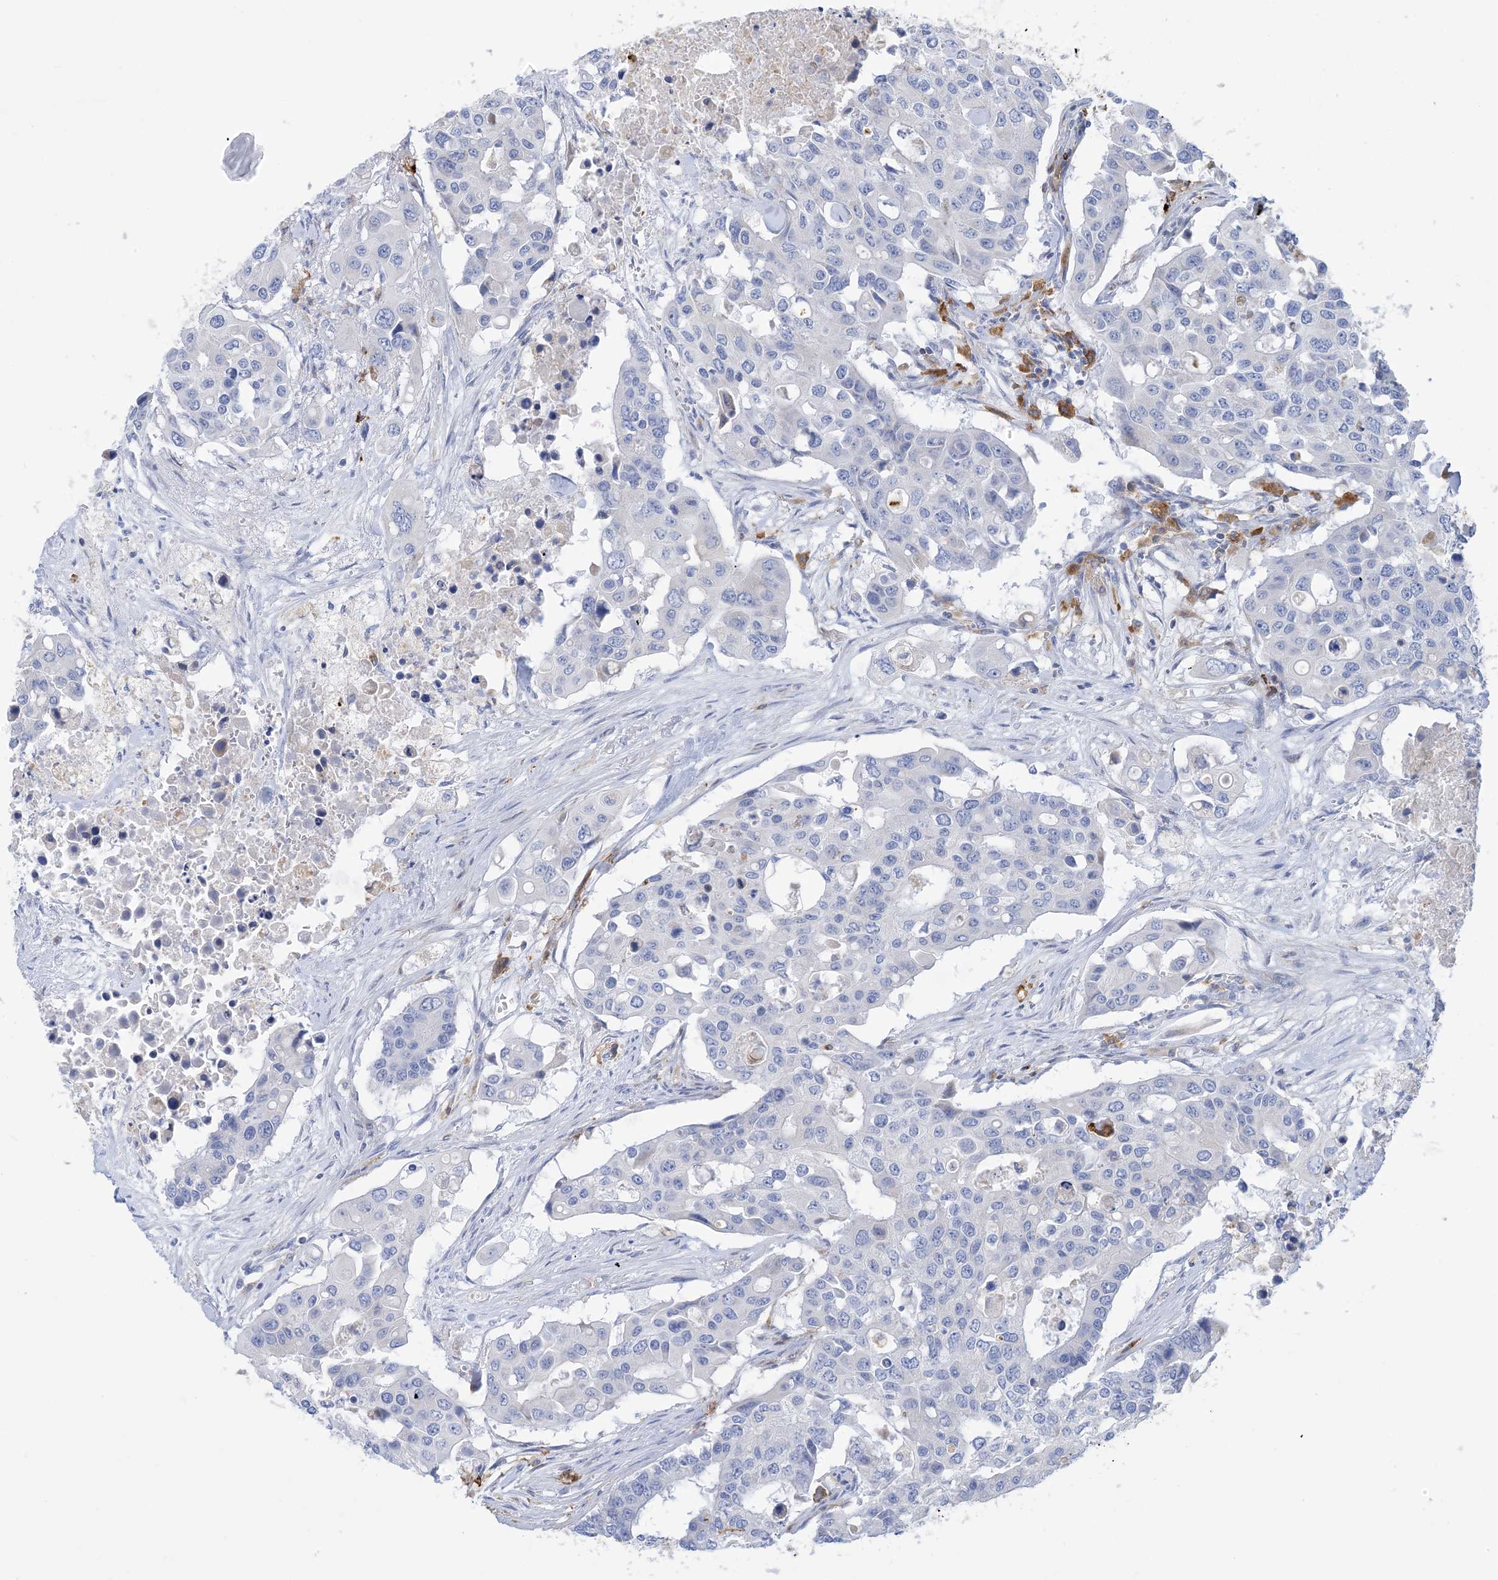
{"staining": {"intensity": "negative", "quantity": "none", "location": "none"}, "tissue": "colorectal cancer", "cell_type": "Tumor cells", "image_type": "cancer", "snomed": [{"axis": "morphology", "description": "Adenocarcinoma, NOS"}, {"axis": "topography", "description": "Colon"}], "caption": "IHC of colorectal adenocarcinoma demonstrates no positivity in tumor cells.", "gene": "DPH3", "patient": {"sex": "male", "age": 77}}